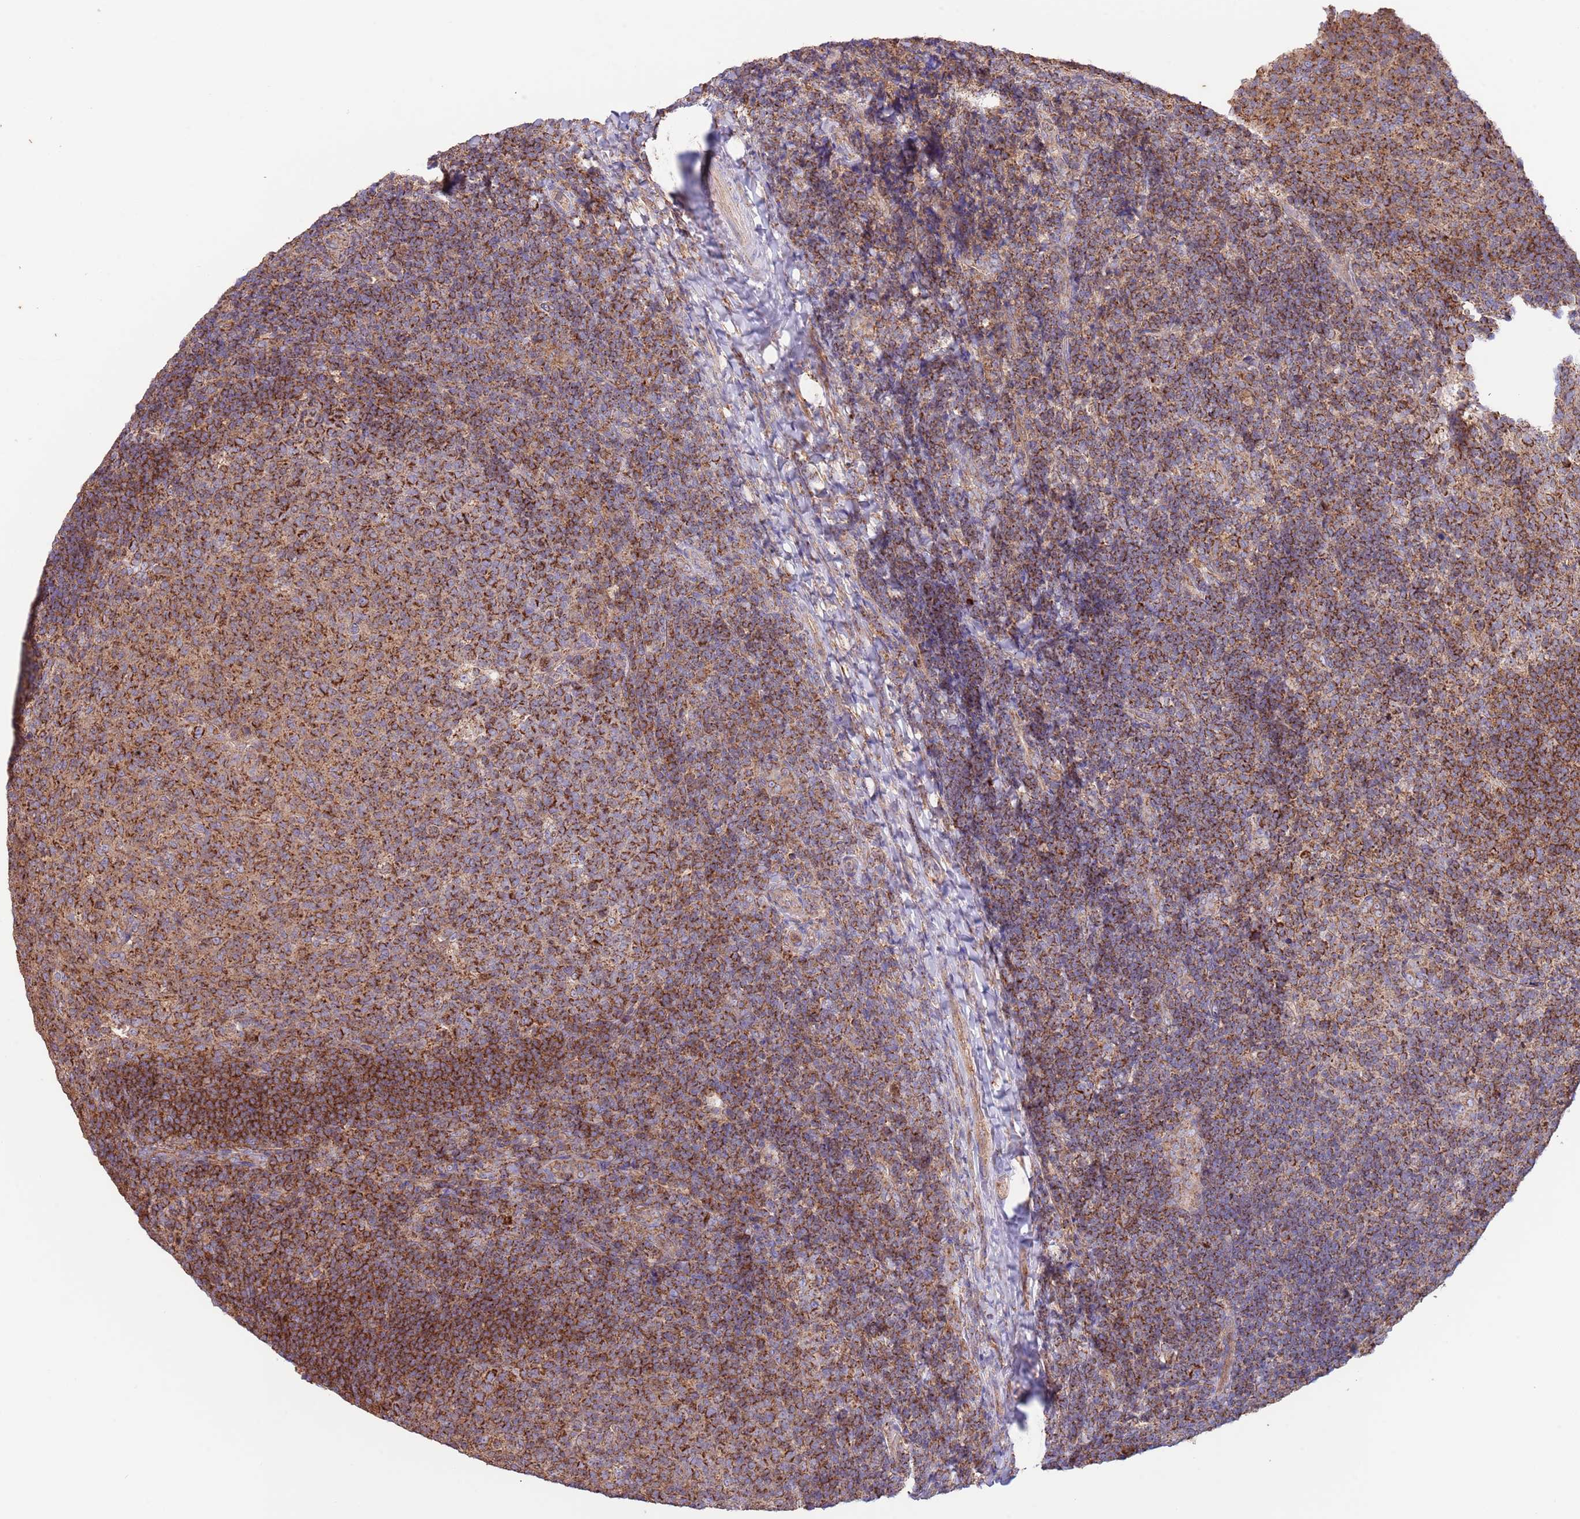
{"staining": {"intensity": "strong", "quantity": ">75%", "location": "cytoplasmic/membranous"}, "tissue": "tonsil", "cell_type": "Germinal center cells", "image_type": "normal", "snomed": [{"axis": "morphology", "description": "Normal tissue, NOS"}, {"axis": "topography", "description": "Tonsil"}], "caption": "A brown stain highlights strong cytoplasmic/membranous staining of a protein in germinal center cells of normal human tonsil.", "gene": "DNAJA3", "patient": {"sex": "female", "age": 10}}